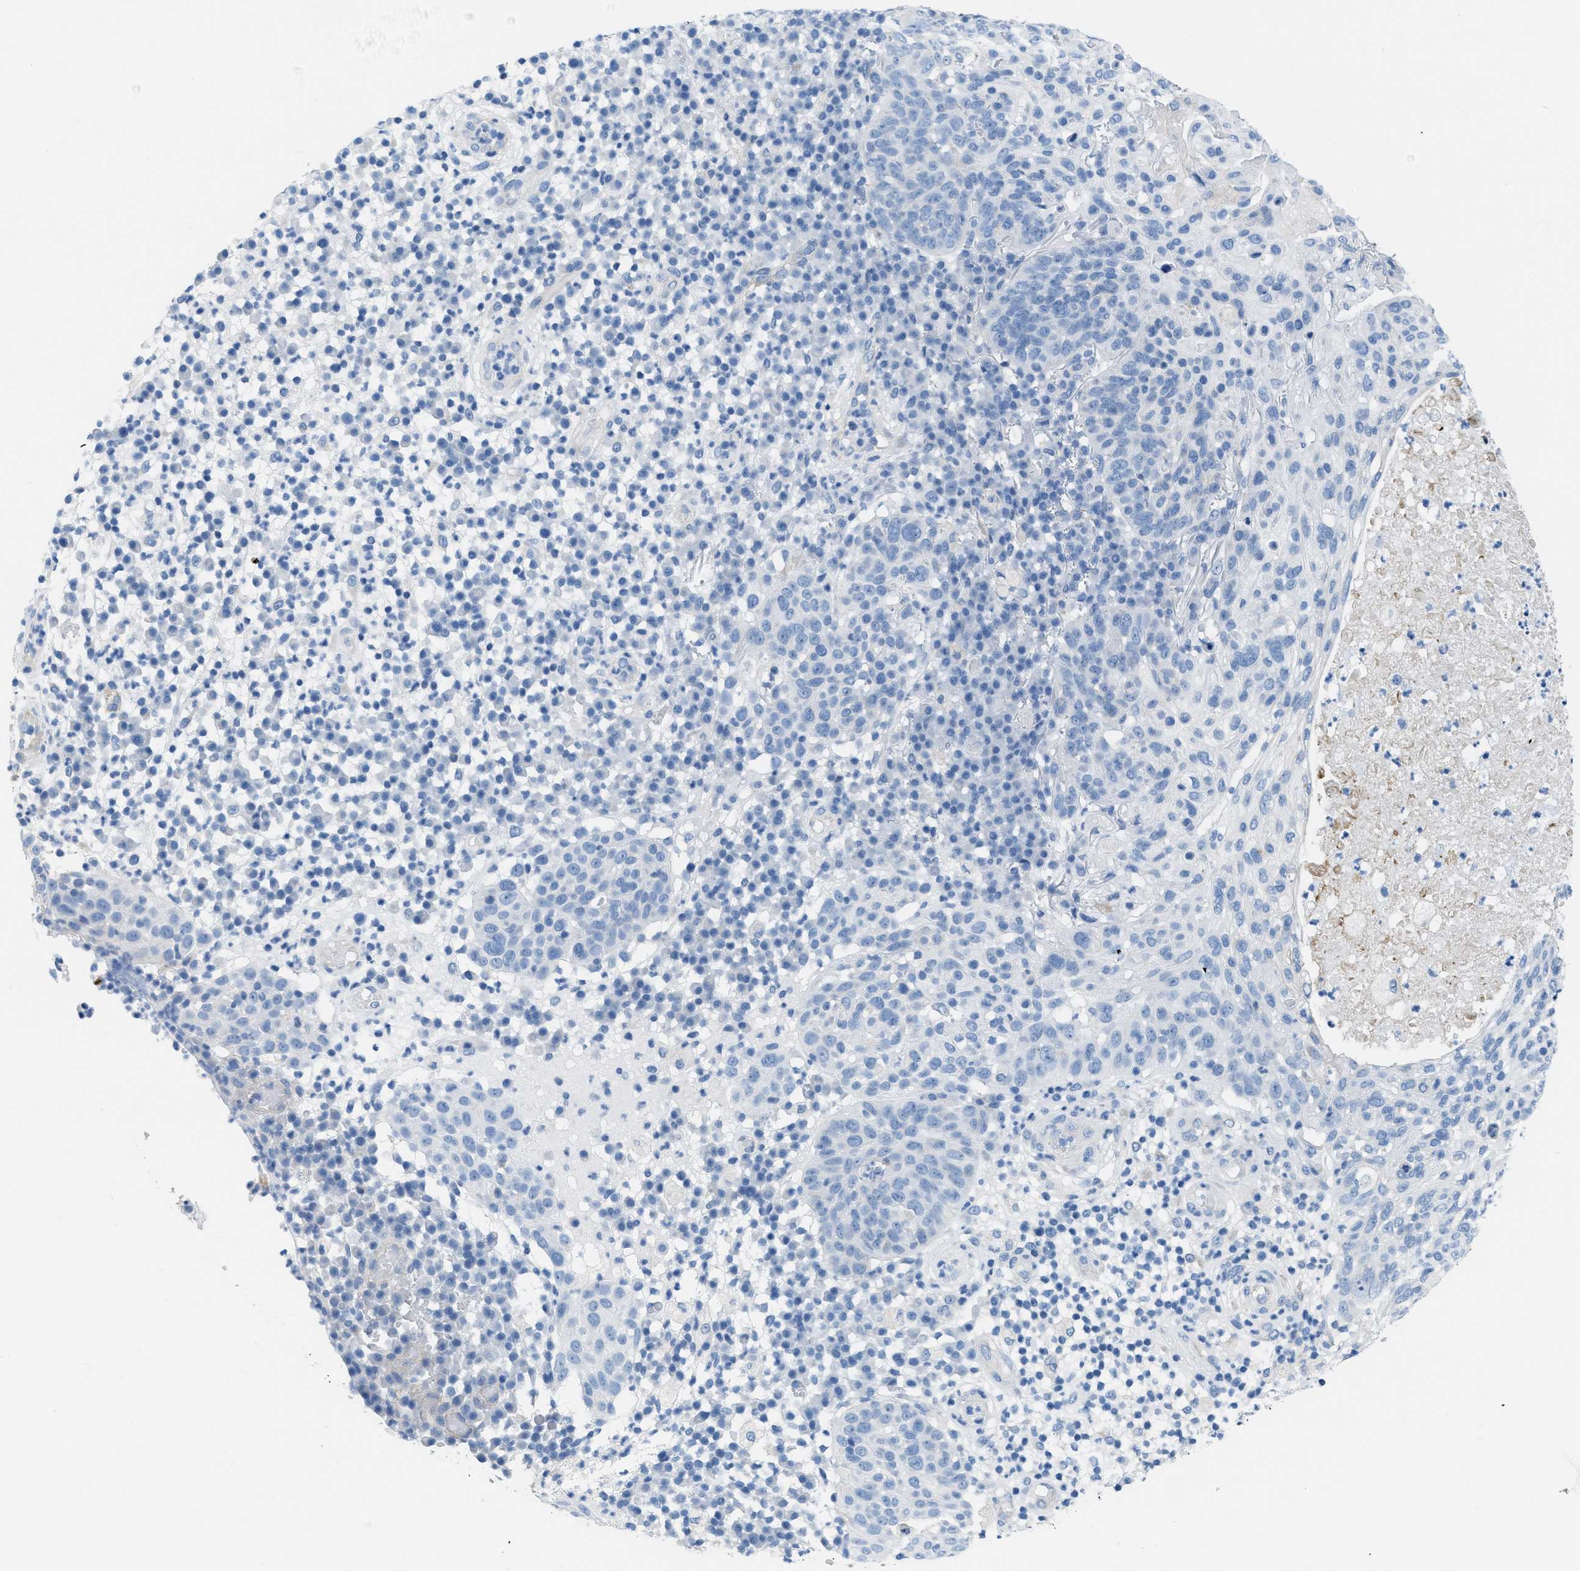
{"staining": {"intensity": "negative", "quantity": "none", "location": "none"}, "tissue": "skin cancer", "cell_type": "Tumor cells", "image_type": "cancer", "snomed": [{"axis": "morphology", "description": "Squamous cell carcinoma in situ, NOS"}, {"axis": "morphology", "description": "Squamous cell carcinoma, NOS"}, {"axis": "topography", "description": "Skin"}], "caption": "Tumor cells show no significant positivity in squamous cell carcinoma (skin).", "gene": "ASGR1", "patient": {"sex": "male", "age": 93}}